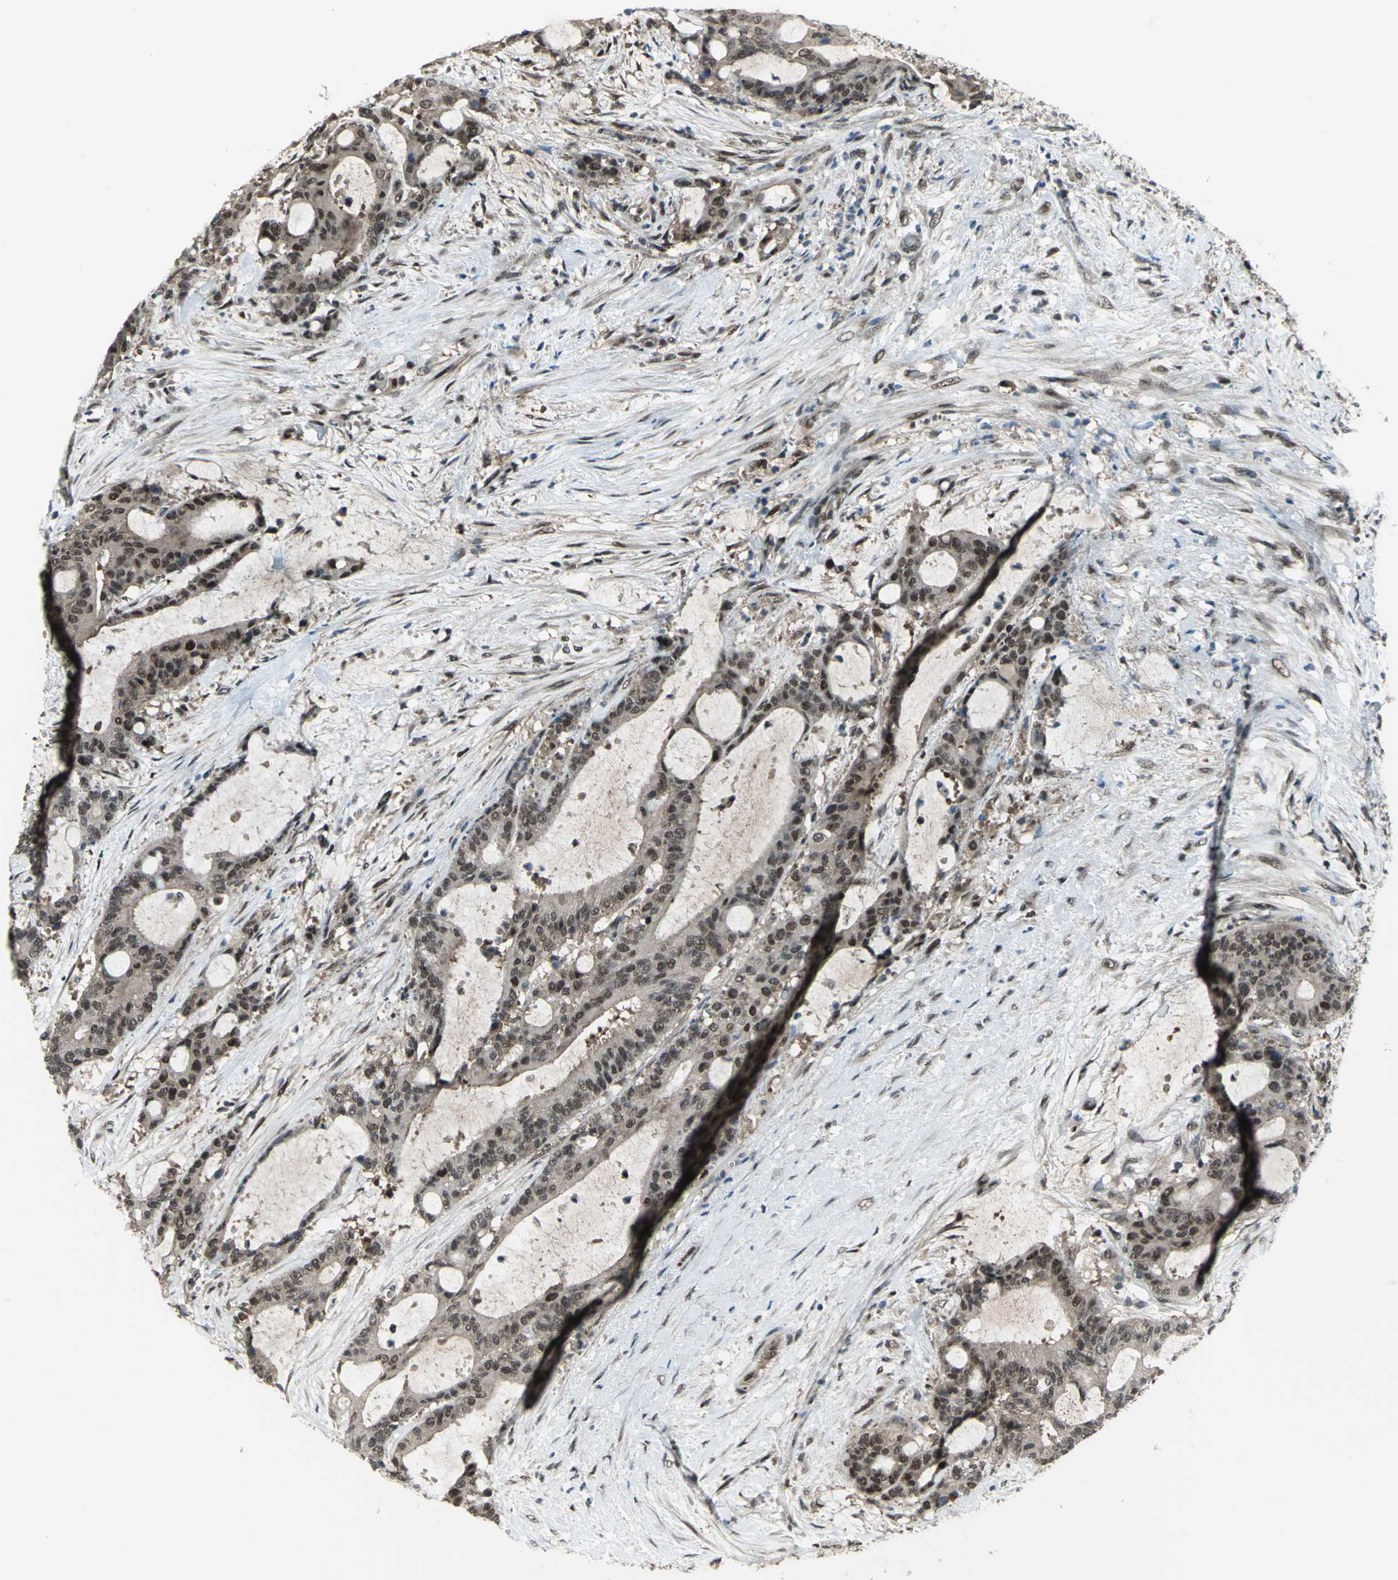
{"staining": {"intensity": "weak", "quantity": ">75%", "location": "cytoplasmic/membranous,nuclear"}, "tissue": "liver cancer", "cell_type": "Tumor cells", "image_type": "cancer", "snomed": [{"axis": "morphology", "description": "Cholangiocarcinoma"}, {"axis": "topography", "description": "Liver"}], "caption": "Weak cytoplasmic/membranous and nuclear expression for a protein is appreciated in about >75% of tumor cells of liver cholangiocarcinoma using immunohistochemistry (IHC).", "gene": "COPS5", "patient": {"sex": "female", "age": 73}}